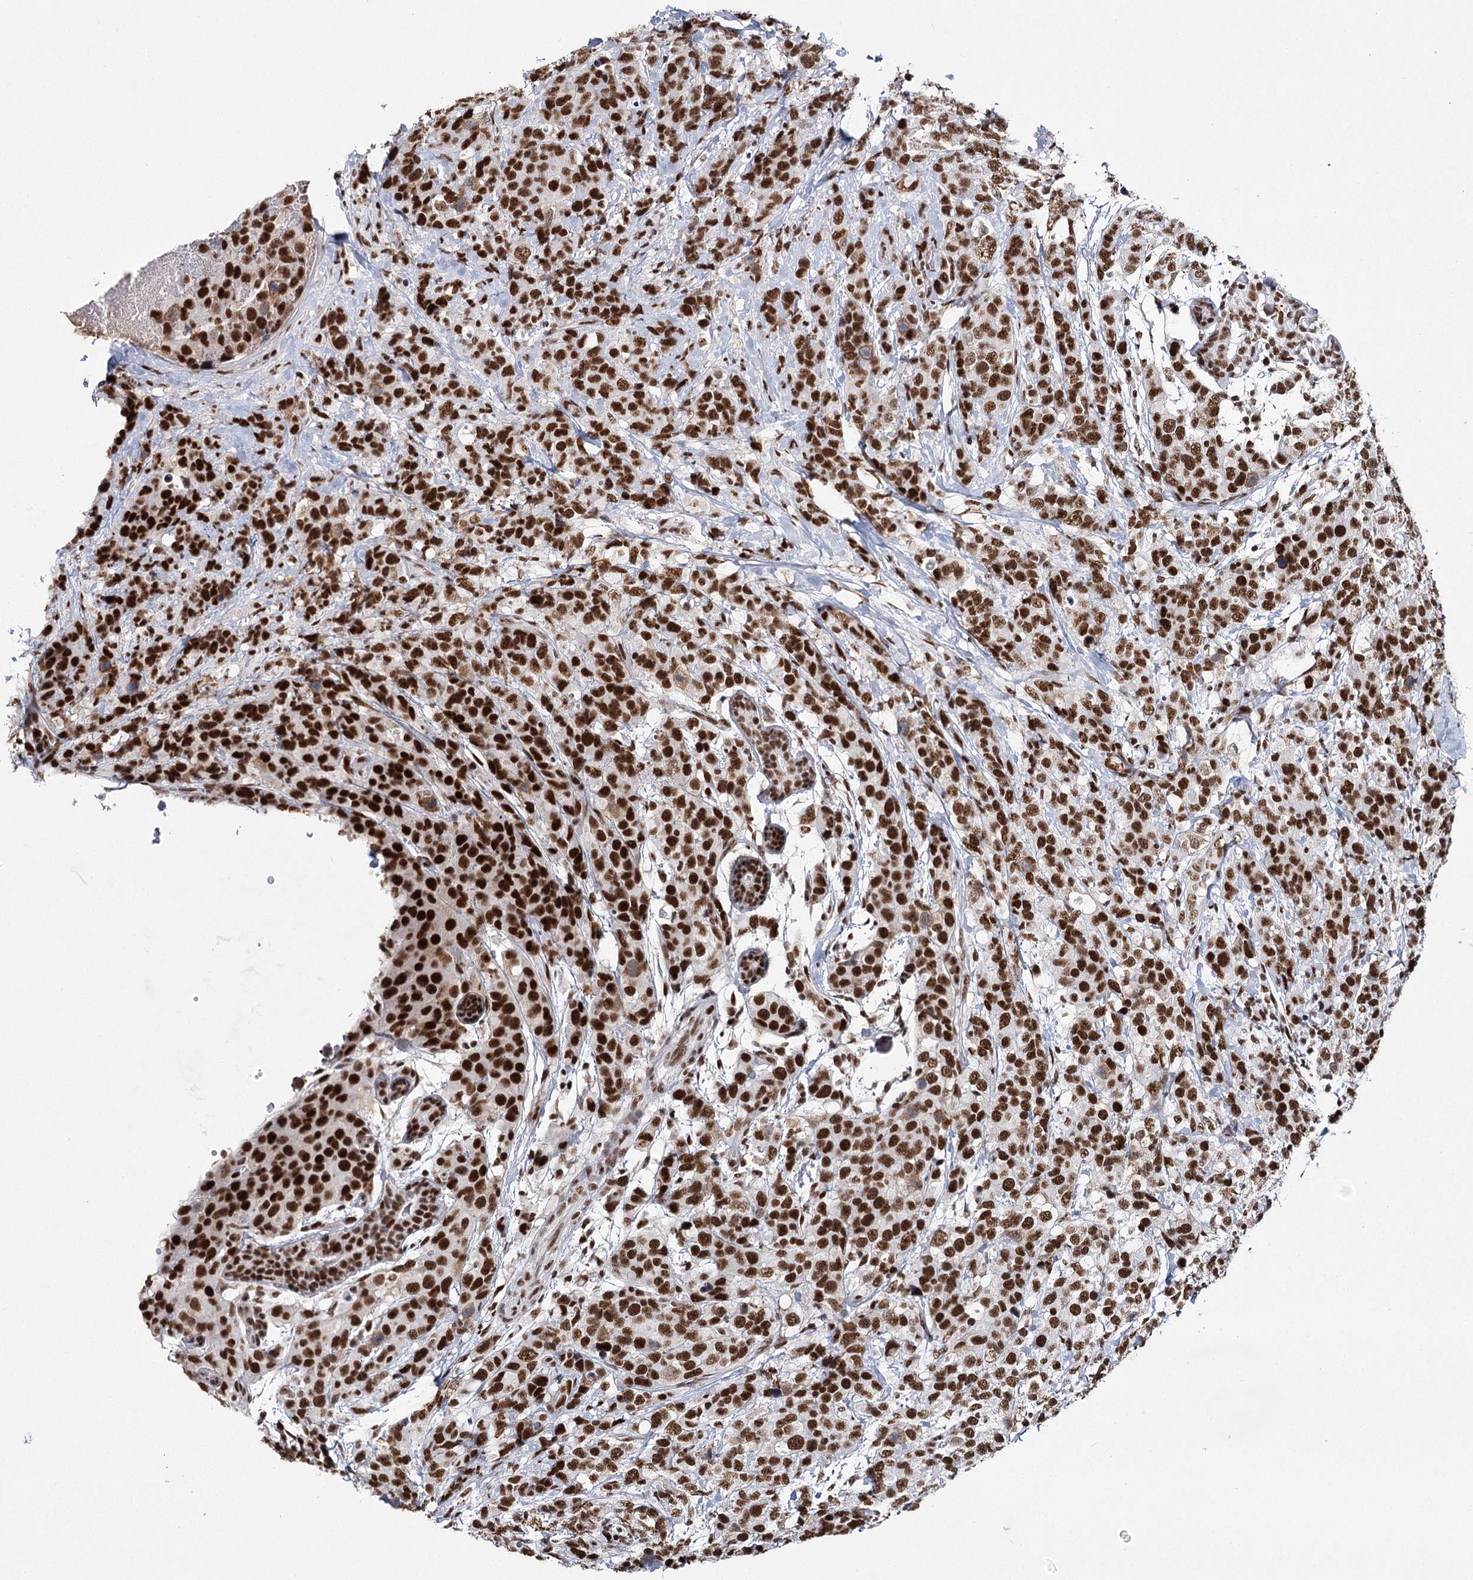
{"staining": {"intensity": "strong", "quantity": ">75%", "location": "nuclear"}, "tissue": "breast cancer", "cell_type": "Tumor cells", "image_type": "cancer", "snomed": [{"axis": "morphology", "description": "Lobular carcinoma"}, {"axis": "topography", "description": "Breast"}], "caption": "Immunohistochemical staining of human breast lobular carcinoma exhibits strong nuclear protein expression in about >75% of tumor cells.", "gene": "SCAF8", "patient": {"sex": "female", "age": 59}}